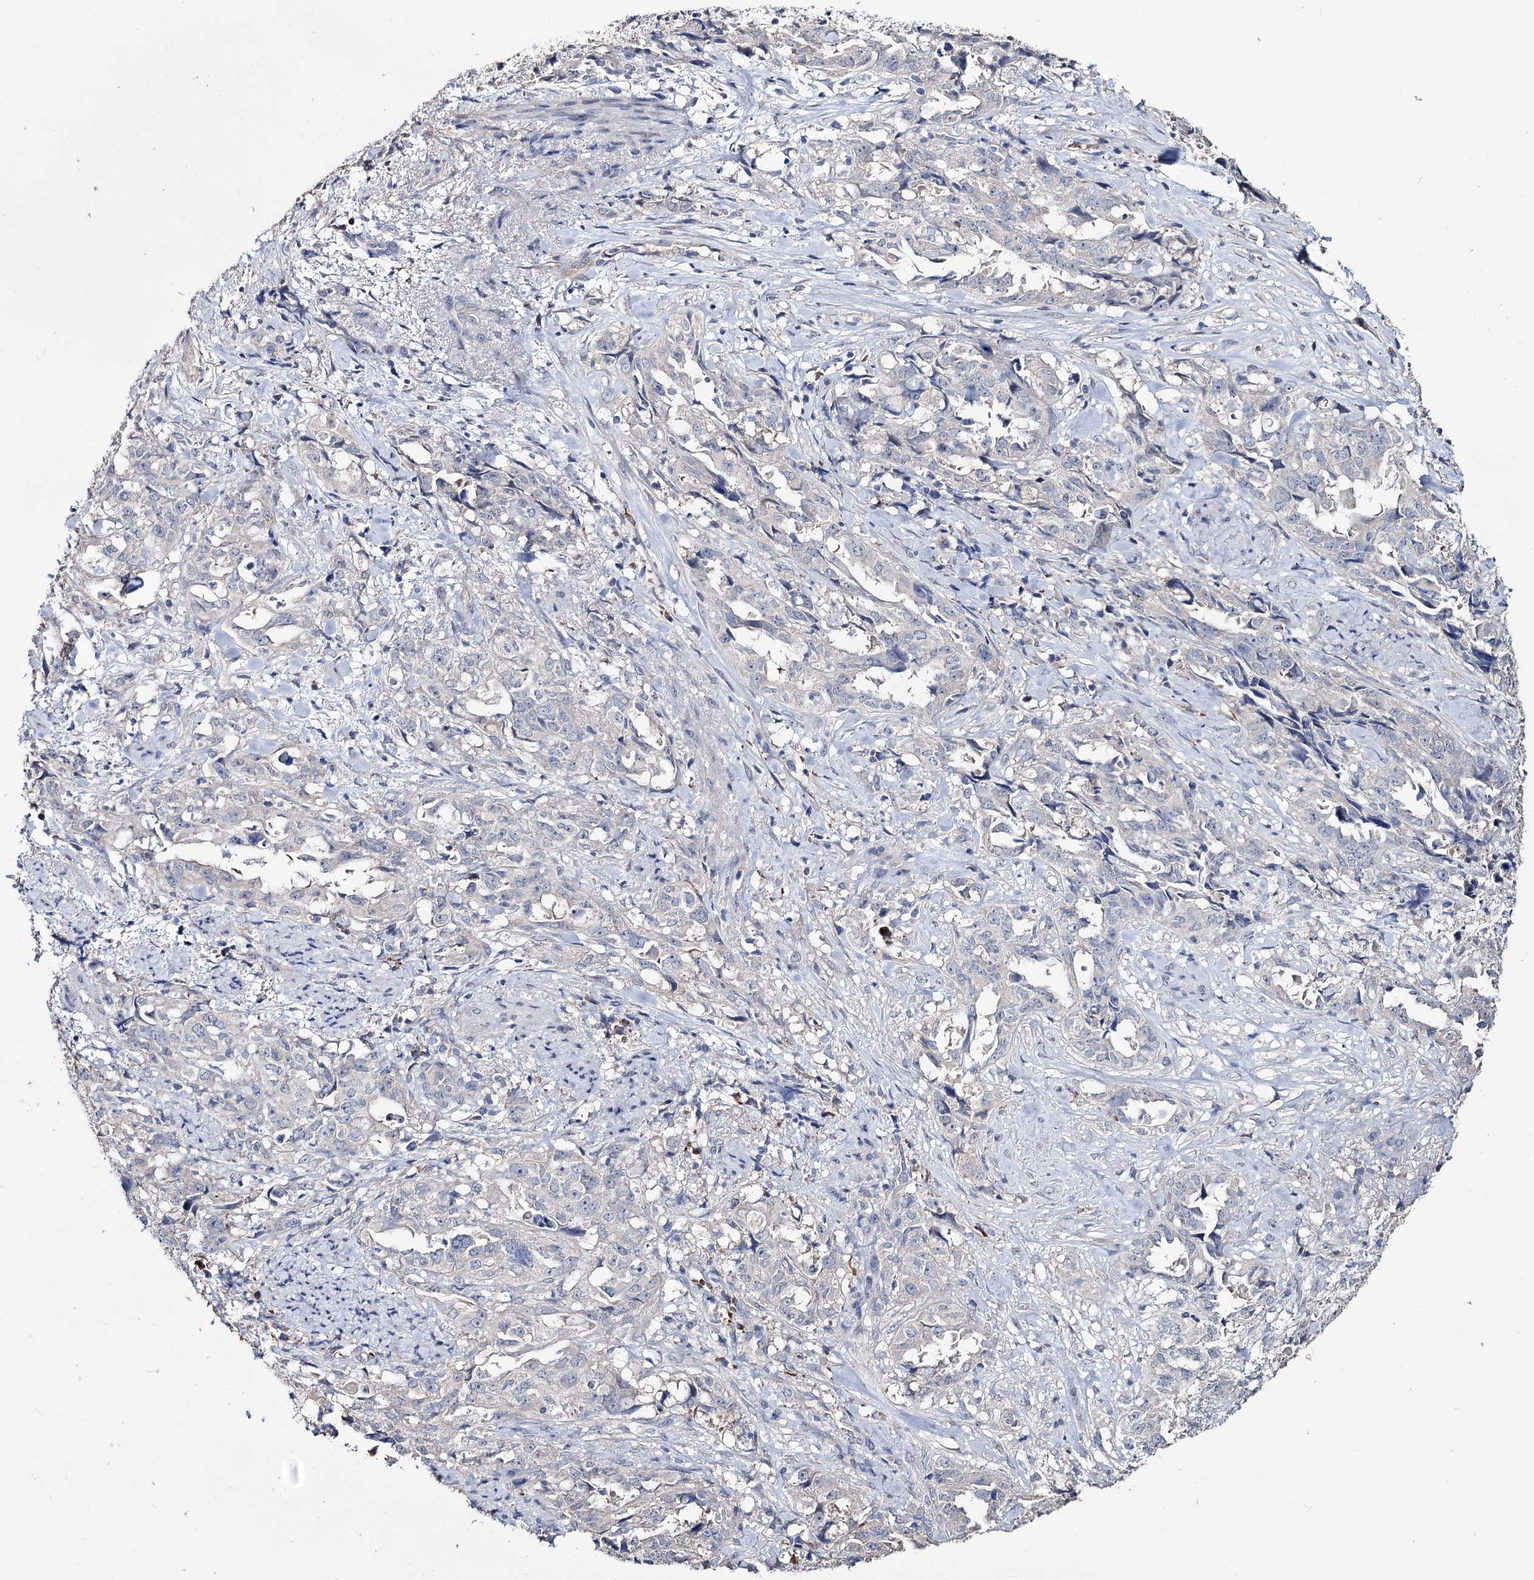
{"staining": {"intensity": "negative", "quantity": "none", "location": "none"}, "tissue": "endometrial cancer", "cell_type": "Tumor cells", "image_type": "cancer", "snomed": [{"axis": "morphology", "description": "Adenocarcinoma, NOS"}, {"axis": "topography", "description": "Endometrium"}], "caption": "Immunohistochemistry (IHC) histopathology image of endometrial cancer stained for a protein (brown), which displays no positivity in tumor cells.", "gene": "EPB41L5", "patient": {"sex": "female", "age": 65}}